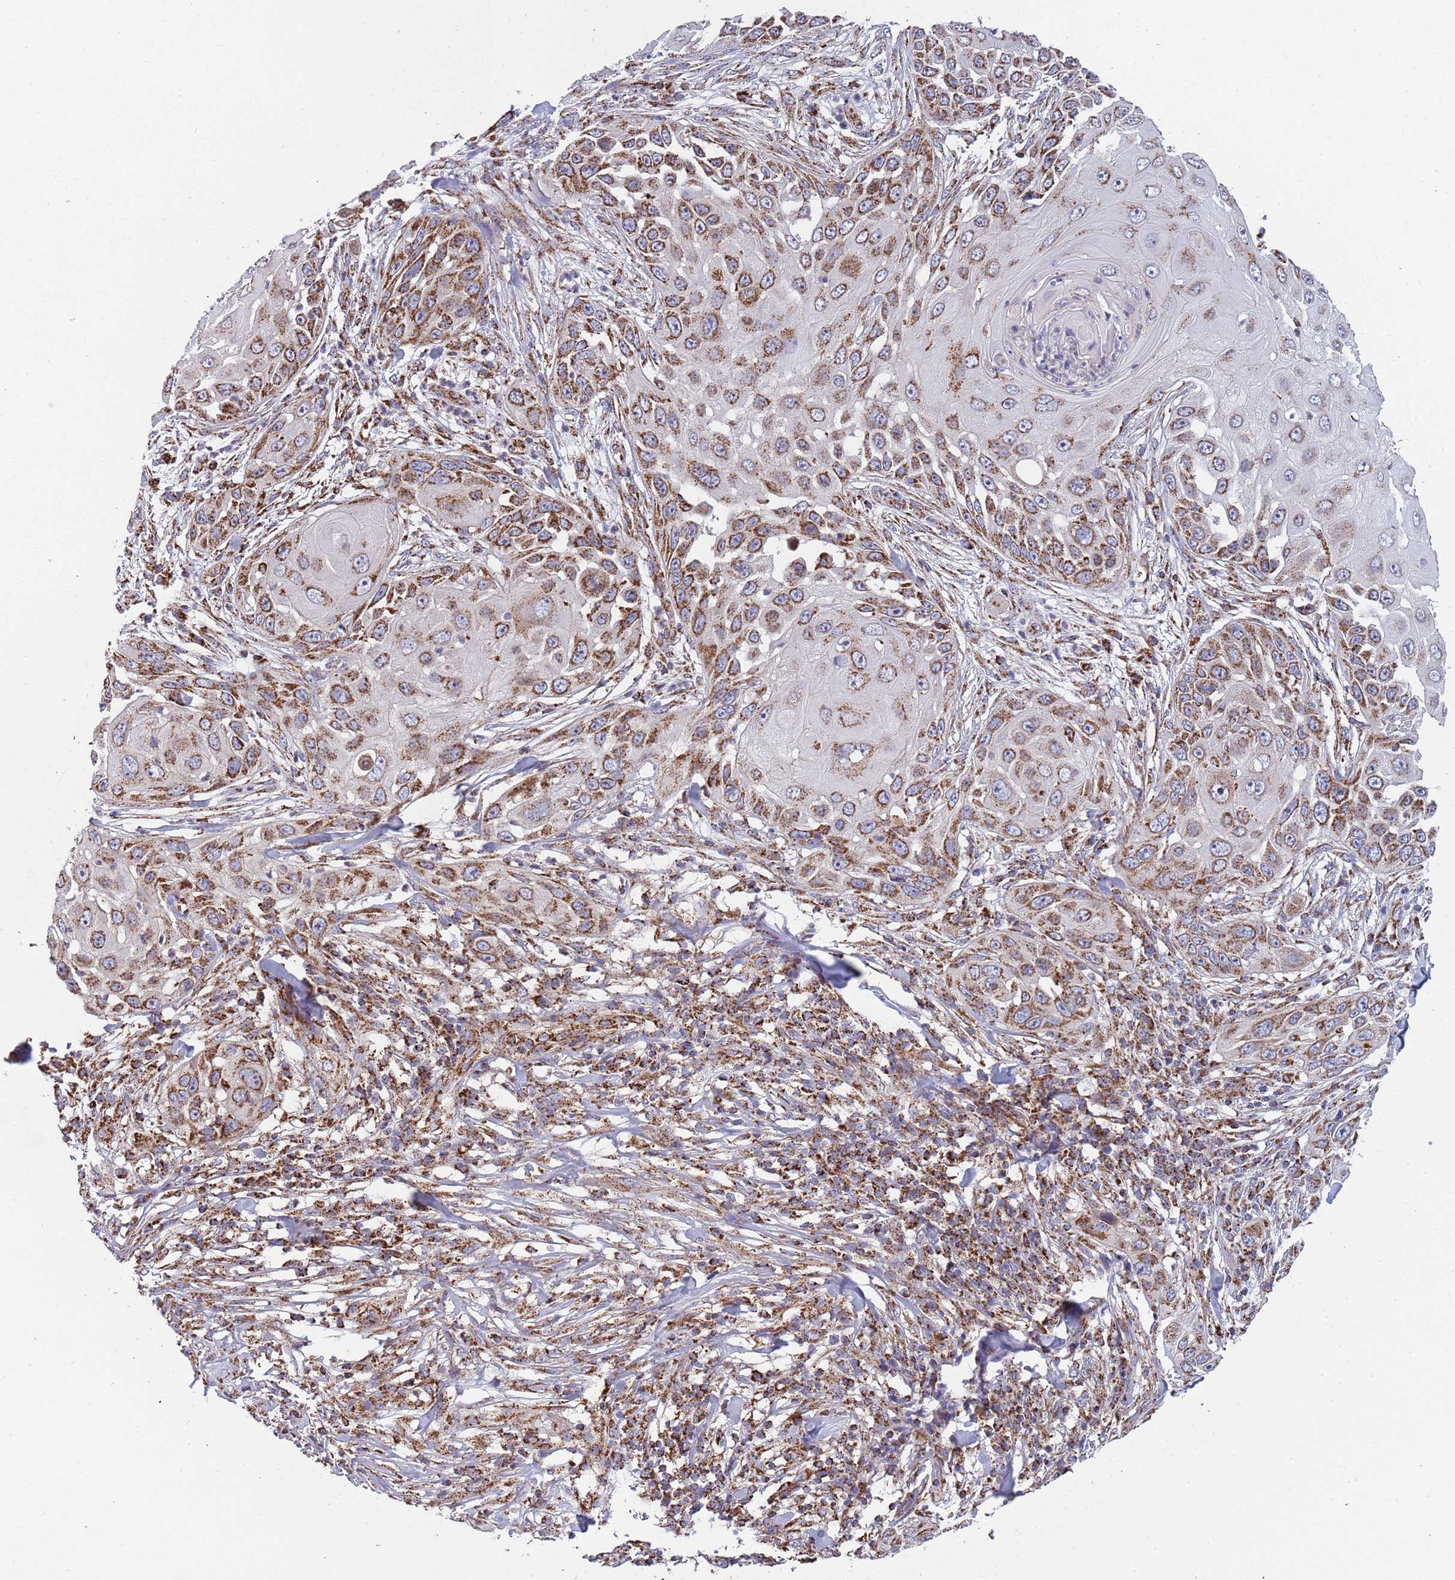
{"staining": {"intensity": "moderate", "quantity": ">75%", "location": "cytoplasmic/membranous"}, "tissue": "skin cancer", "cell_type": "Tumor cells", "image_type": "cancer", "snomed": [{"axis": "morphology", "description": "Squamous cell carcinoma, NOS"}, {"axis": "topography", "description": "Skin"}], "caption": "Immunohistochemistry (IHC) (DAB) staining of skin cancer (squamous cell carcinoma) demonstrates moderate cytoplasmic/membranous protein expression in about >75% of tumor cells.", "gene": "VPS16", "patient": {"sex": "female", "age": 44}}